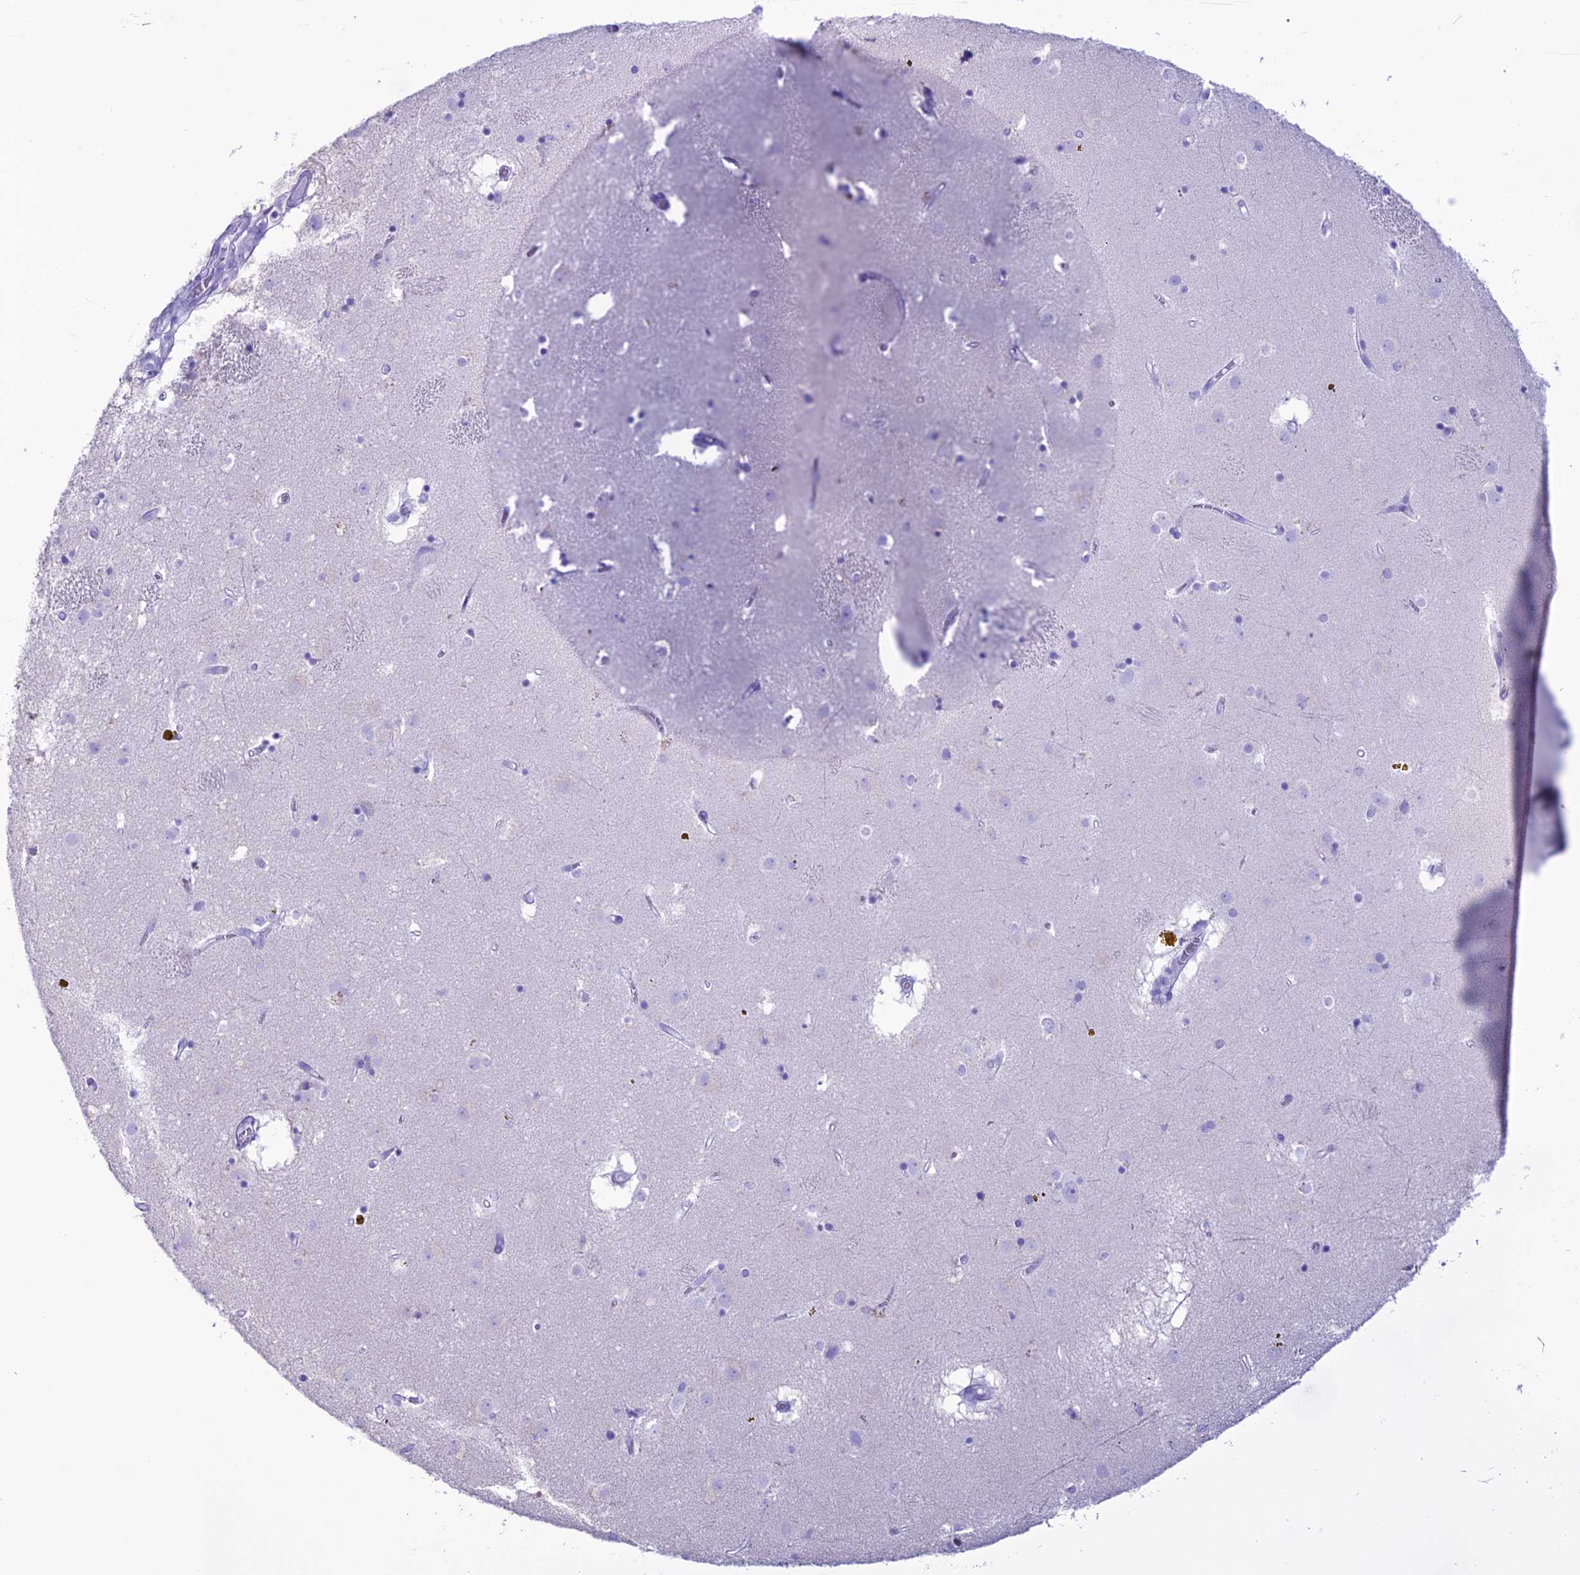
{"staining": {"intensity": "negative", "quantity": "none", "location": "none"}, "tissue": "caudate", "cell_type": "Glial cells", "image_type": "normal", "snomed": [{"axis": "morphology", "description": "Normal tissue, NOS"}, {"axis": "topography", "description": "Lateral ventricle wall"}], "caption": "High power microscopy image of an IHC histopathology image of unremarkable caudate, revealing no significant staining in glial cells. Nuclei are stained in blue.", "gene": "MZB1", "patient": {"sex": "male", "age": 70}}